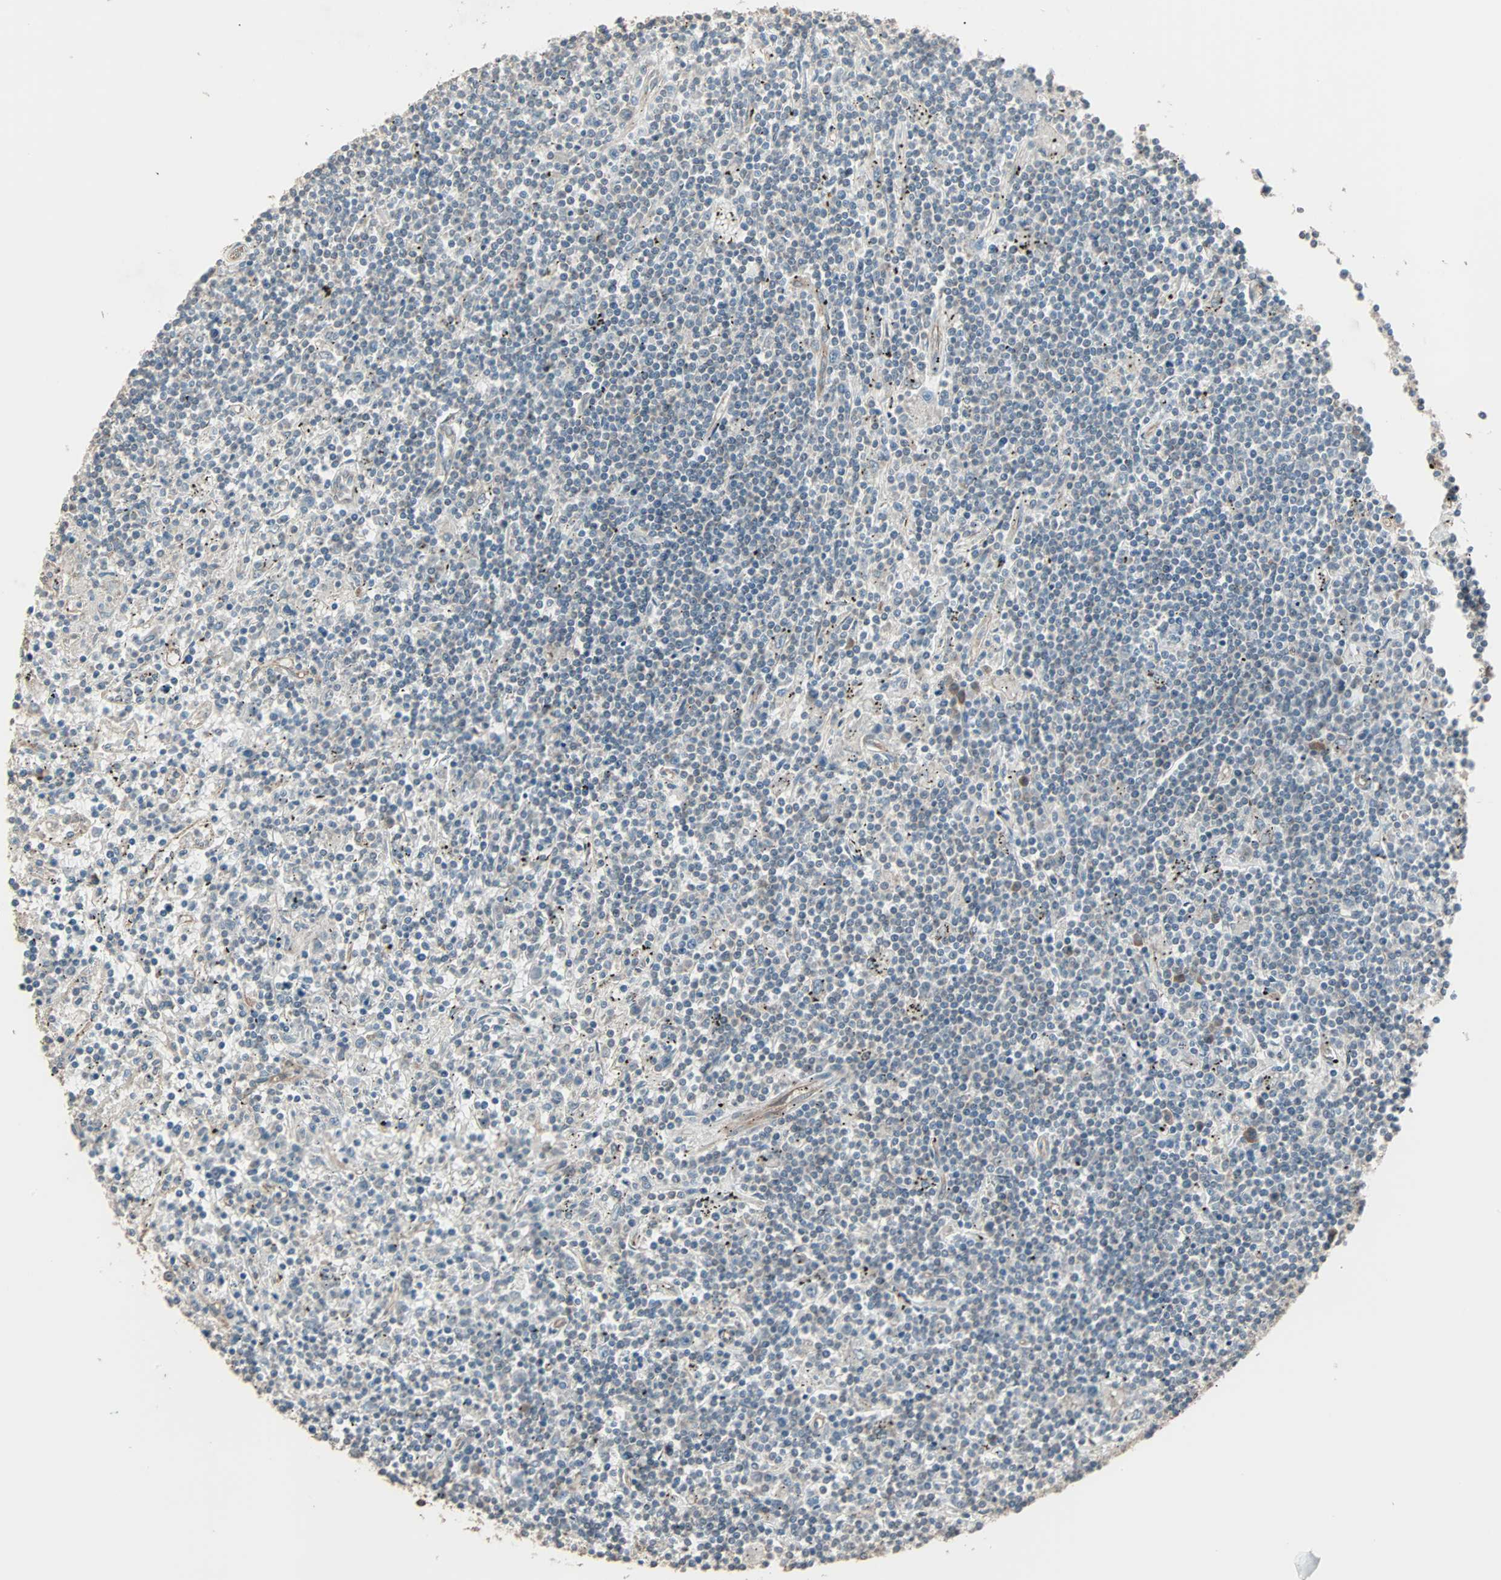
{"staining": {"intensity": "negative", "quantity": "none", "location": "none"}, "tissue": "lymphoma", "cell_type": "Tumor cells", "image_type": "cancer", "snomed": [{"axis": "morphology", "description": "Malignant lymphoma, non-Hodgkin's type, Low grade"}, {"axis": "topography", "description": "Spleen"}], "caption": "High power microscopy histopathology image of an IHC photomicrograph of low-grade malignant lymphoma, non-Hodgkin's type, revealing no significant positivity in tumor cells.", "gene": "GALNT3", "patient": {"sex": "male", "age": 76}}